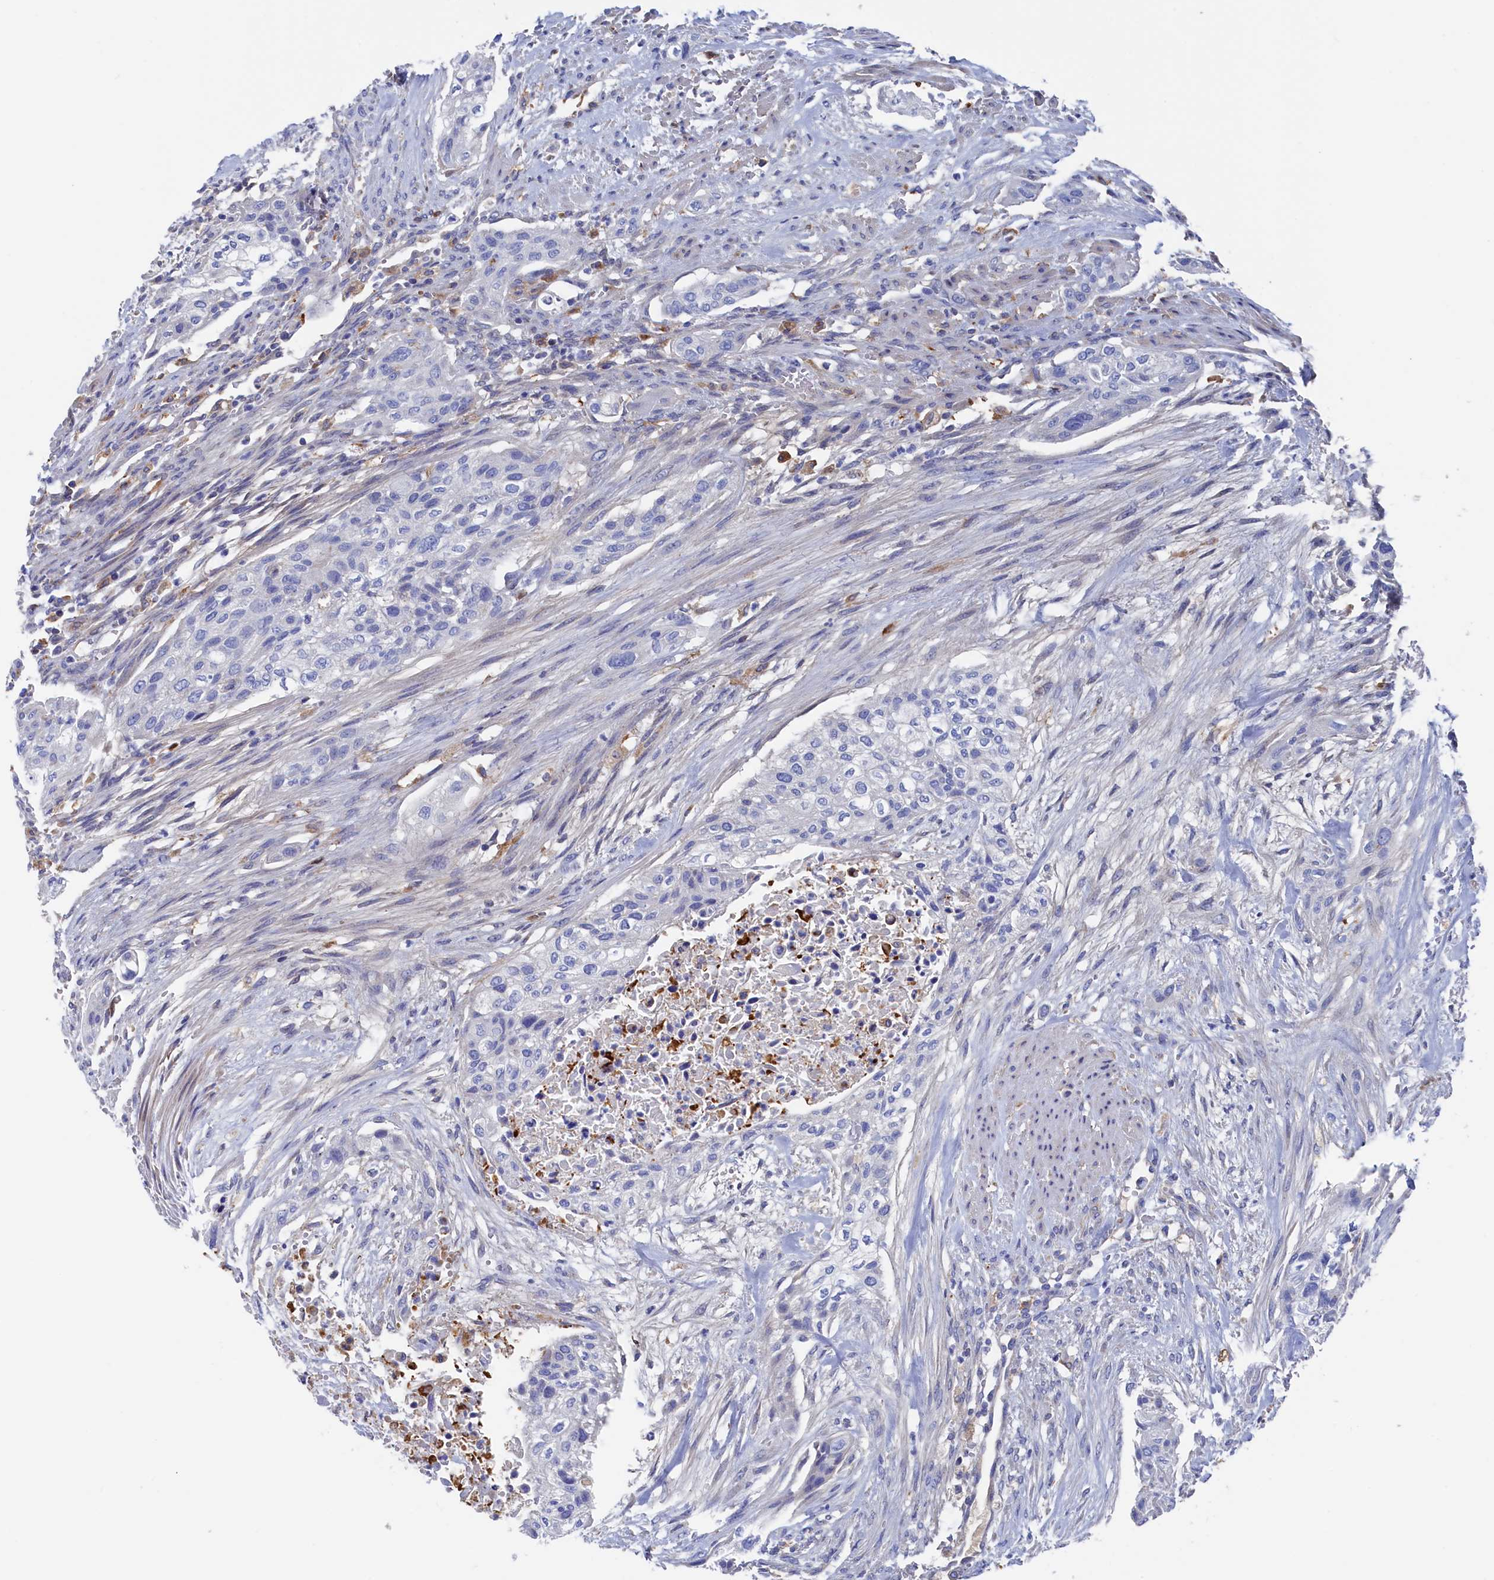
{"staining": {"intensity": "negative", "quantity": "none", "location": "none"}, "tissue": "urothelial cancer", "cell_type": "Tumor cells", "image_type": "cancer", "snomed": [{"axis": "morphology", "description": "Urothelial carcinoma, High grade"}, {"axis": "topography", "description": "Urinary bladder"}], "caption": "This is an IHC histopathology image of high-grade urothelial carcinoma. There is no staining in tumor cells.", "gene": "C12orf73", "patient": {"sex": "male", "age": 35}}